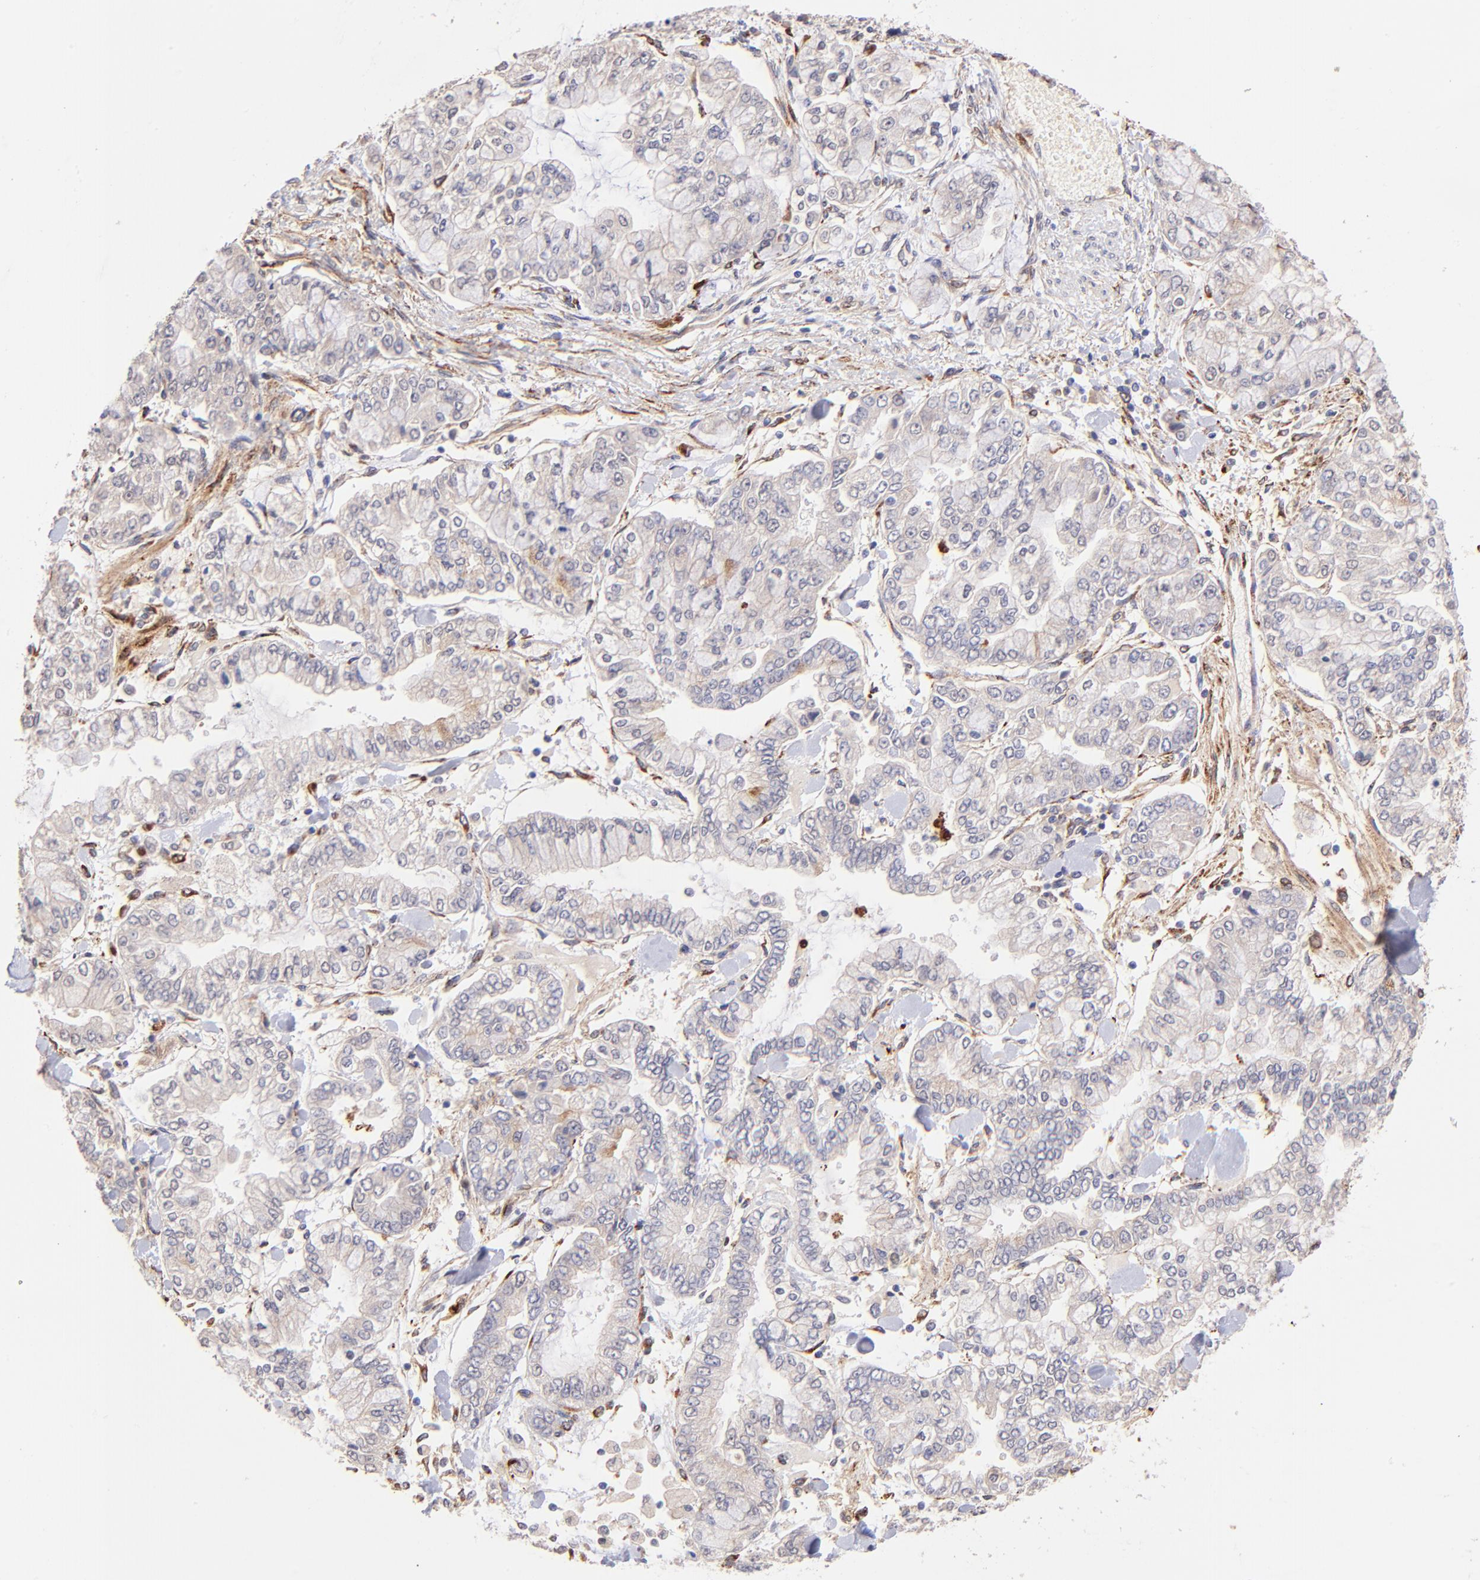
{"staining": {"intensity": "weak", "quantity": "<25%", "location": "cytoplasmic/membranous"}, "tissue": "stomach cancer", "cell_type": "Tumor cells", "image_type": "cancer", "snomed": [{"axis": "morphology", "description": "Normal tissue, NOS"}, {"axis": "morphology", "description": "Adenocarcinoma, NOS"}, {"axis": "topography", "description": "Stomach, upper"}, {"axis": "topography", "description": "Stomach"}], "caption": "This is a photomicrograph of immunohistochemistry staining of stomach adenocarcinoma, which shows no positivity in tumor cells.", "gene": "SPARC", "patient": {"sex": "male", "age": 76}}